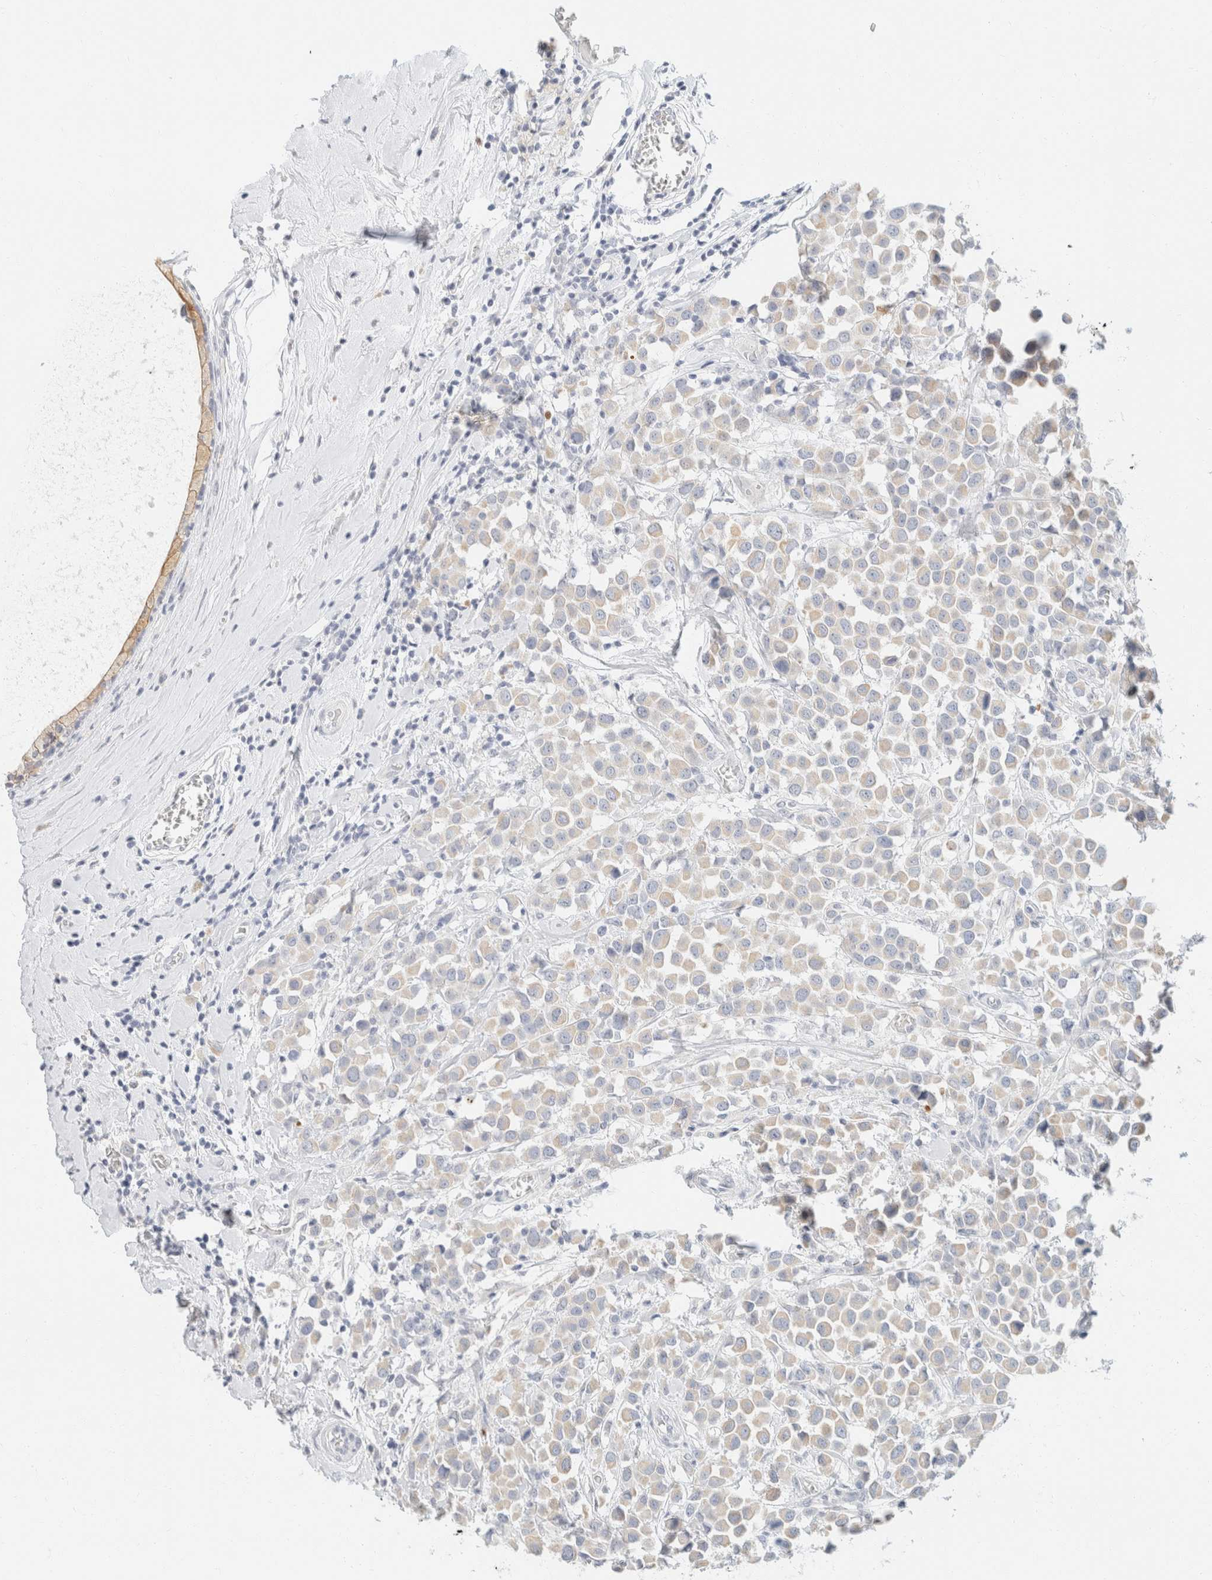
{"staining": {"intensity": "weak", "quantity": "<25%", "location": "cytoplasmic/membranous"}, "tissue": "breast cancer", "cell_type": "Tumor cells", "image_type": "cancer", "snomed": [{"axis": "morphology", "description": "Duct carcinoma"}, {"axis": "topography", "description": "Breast"}], "caption": "IHC of intraductal carcinoma (breast) exhibits no positivity in tumor cells.", "gene": "KRT20", "patient": {"sex": "female", "age": 61}}